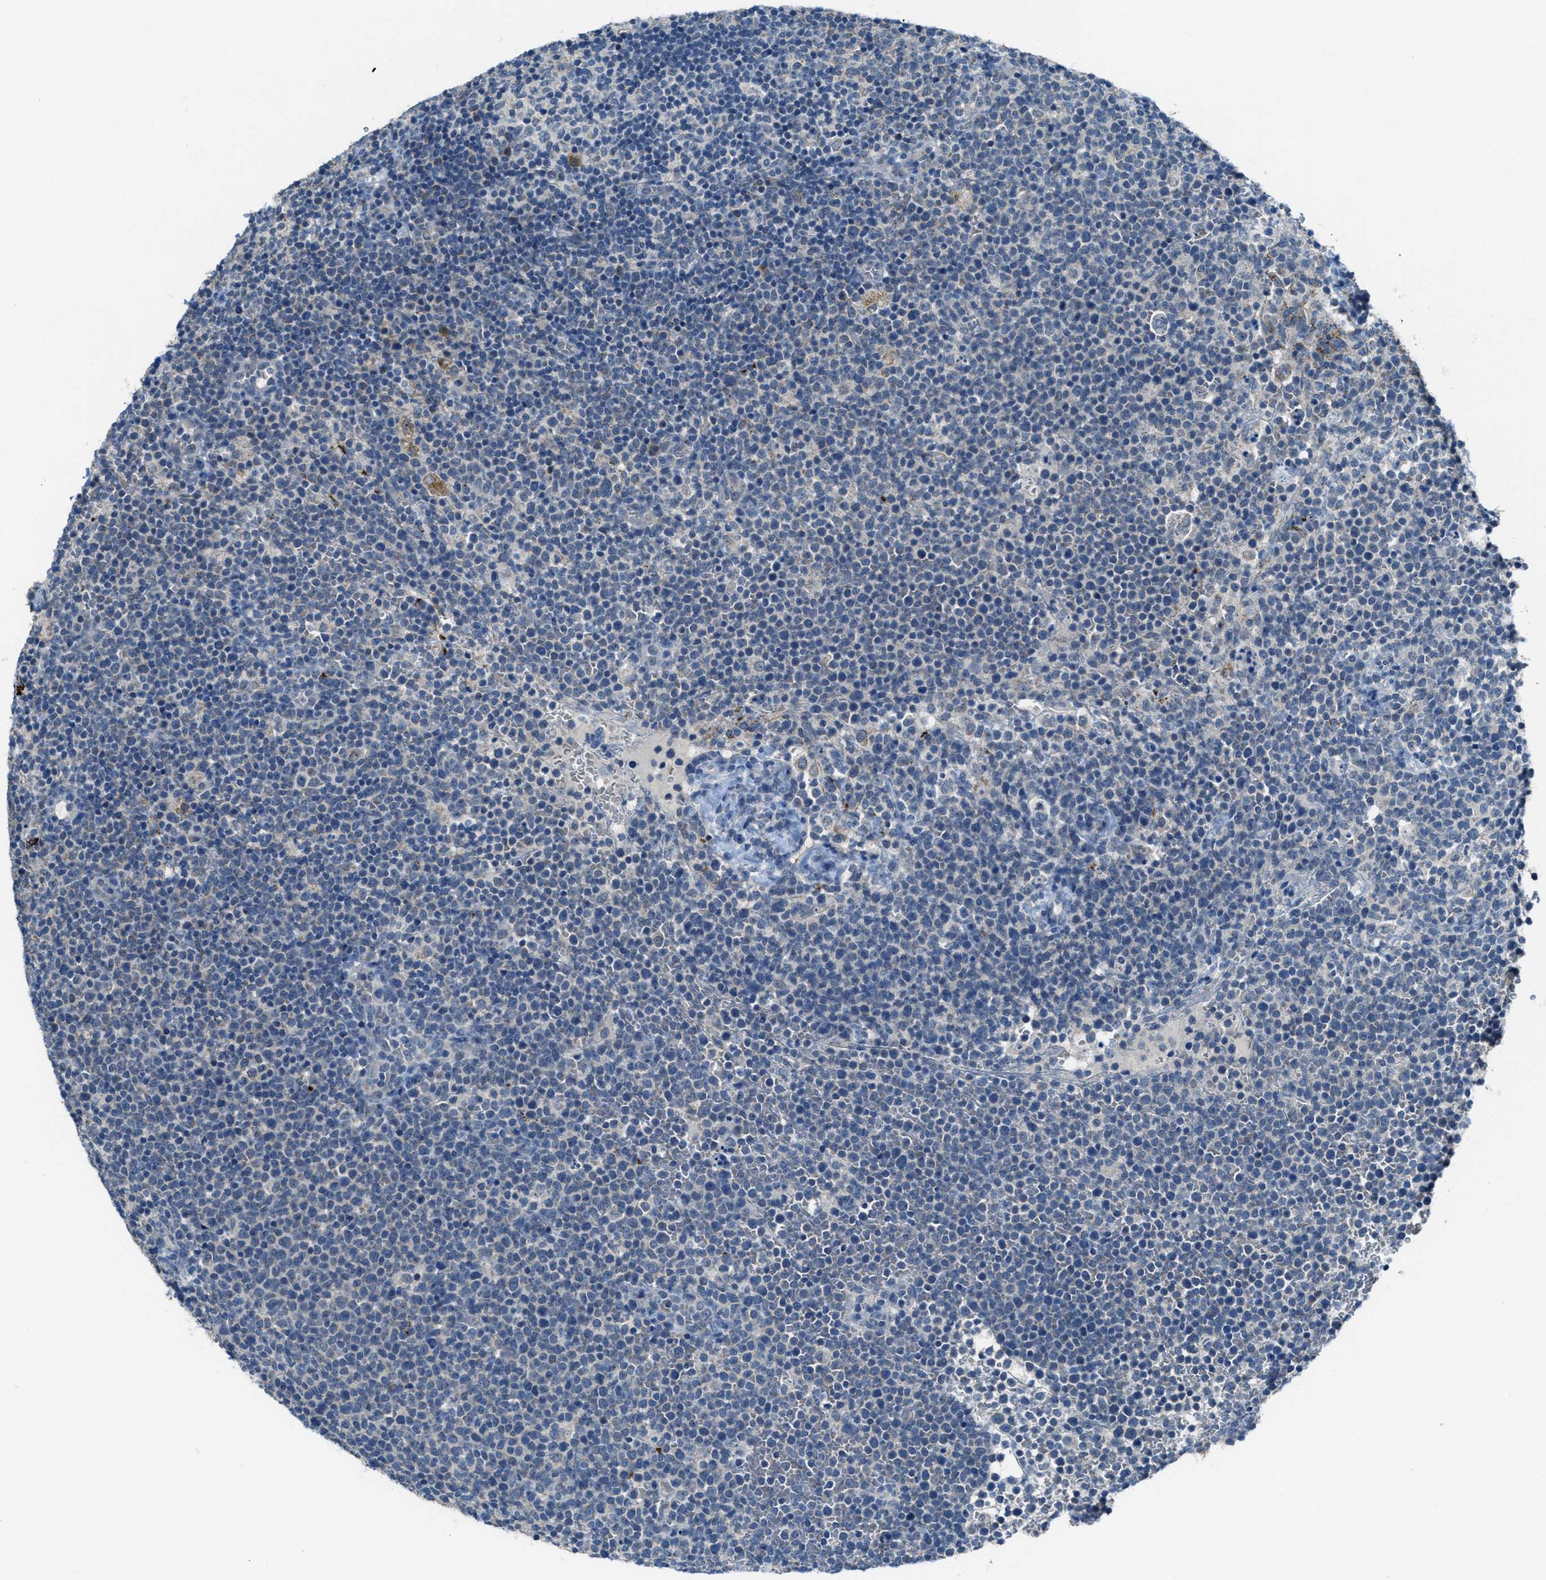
{"staining": {"intensity": "negative", "quantity": "none", "location": "none"}, "tissue": "lymphoma", "cell_type": "Tumor cells", "image_type": "cancer", "snomed": [{"axis": "morphology", "description": "Malignant lymphoma, non-Hodgkin's type, High grade"}, {"axis": "topography", "description": "Lymph node"}], "caption": "IHC histopathology image of neoplastic tissue: human malignant lymphoma, non-Hodgkin's type (high-grade) stained with DAB reveals no significant protein staining in tumor cells. (IHC, brightfield microscopy, high magnification).", "gene": "CDON", "patient": {"sex": "male", "age": 61}}